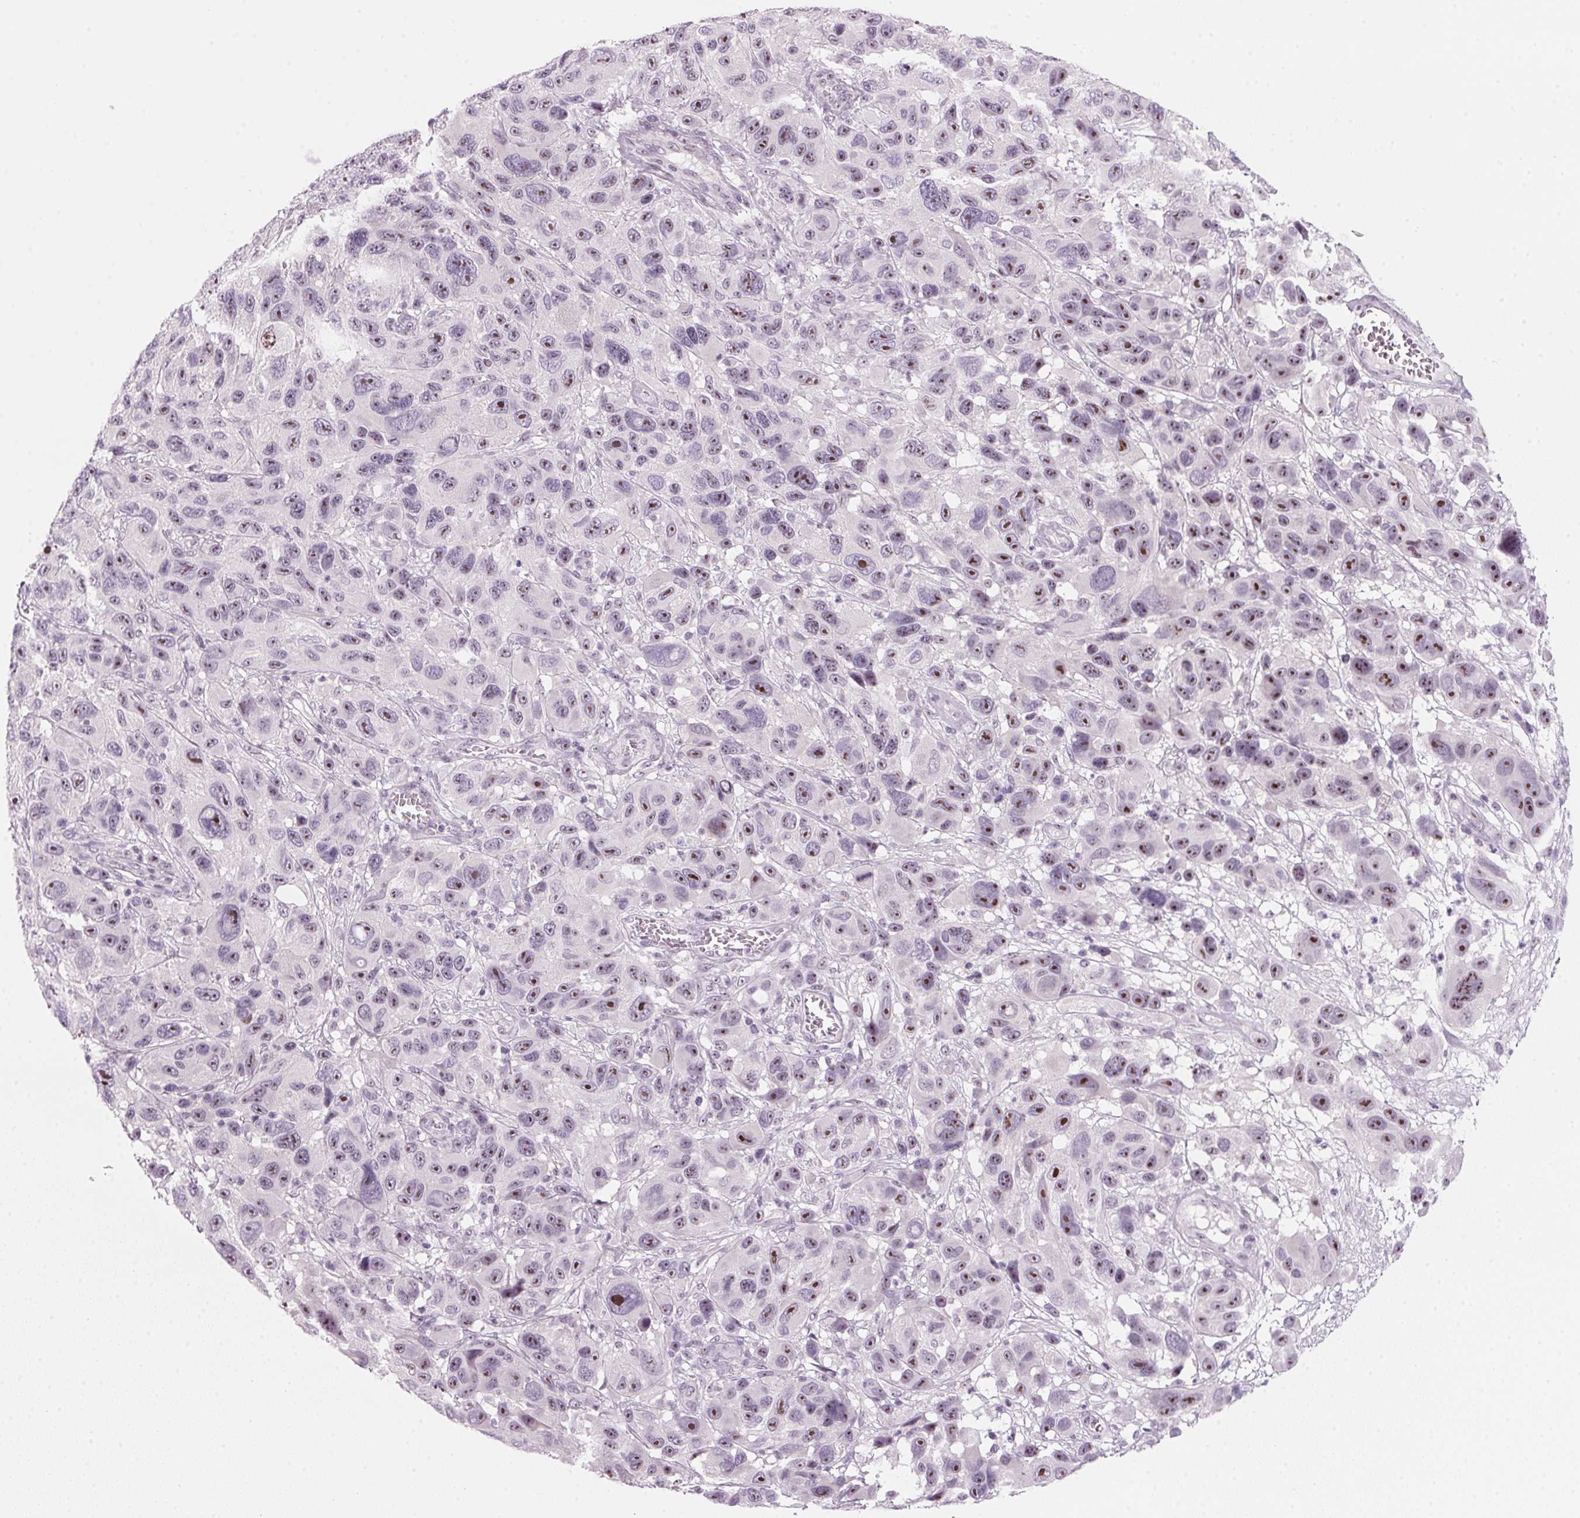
{"staining": {"intensity": "moderate", "quantity": "25%-75%", "location": "nuclear"}, "tissue": "melanoma", "cell_type": "Tumor cells", "image_type": "cancer", "snomed": [{"axis": "morphology", "description": "Malignant melanoma, NOS"}, {"axis": "topography", "description": "Skin"}], "caption": "This image exhibits malignant melanoma stained with IHC to label a protein in brown. The nuclear of tumor cells show moderate positivity for the protein. Nuclei are counter-stained blue.", "gene": "DNTTIP2", "patient": {"sex": "male", "age": 53}}